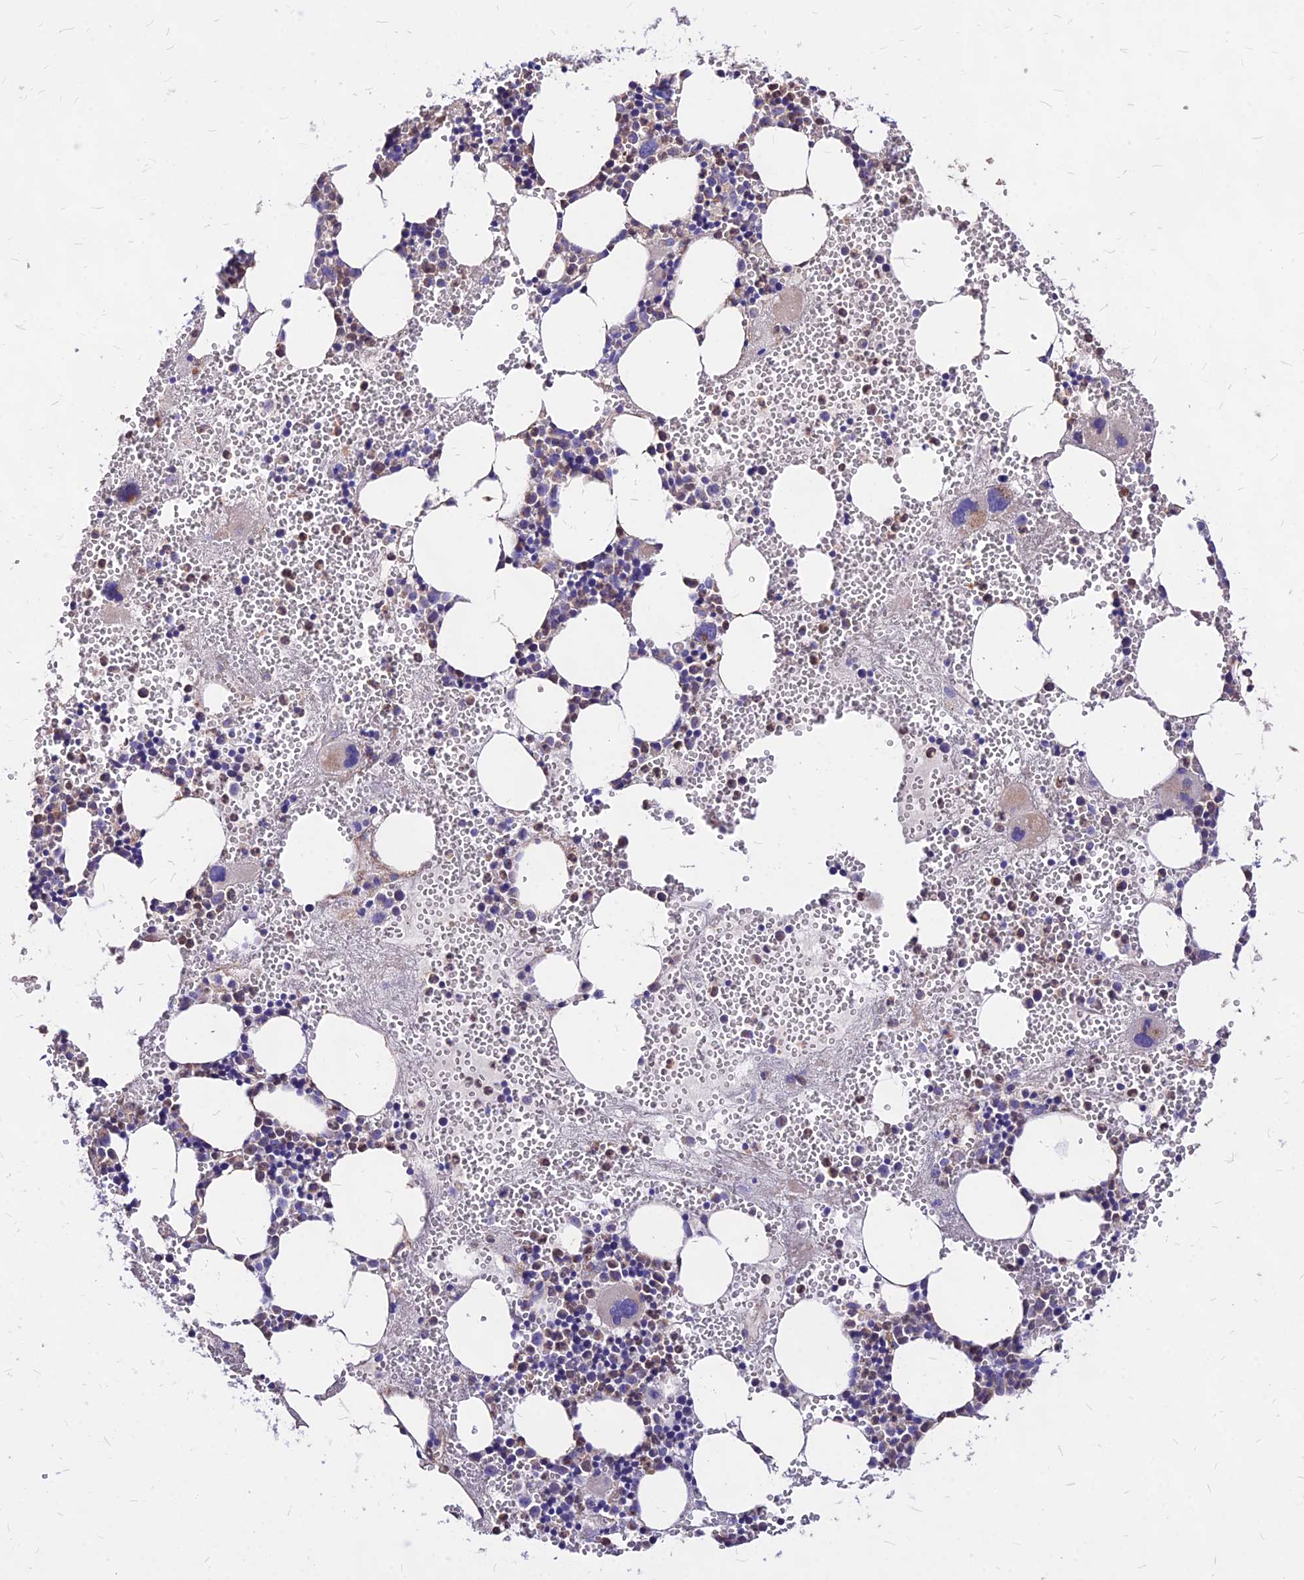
{"staining": {"intensity": "moderate", "quantity": "<25%", "location": "cytoplasmic/membranous"}, "tissue": "bone marrow", "cell_type": "Hematopoietic cells", "image_type": "normal", "snomed": [{"axis": "morphology", "description": "Normal tissue, NOS"}, {"axis": "morphology", "description": "Inflammation, NOS"}, {"axis": "topography", "description": "Bone marrow"}], "caption": "Approximately <25% of hematopoietic cells in benign bone marrow exhibit moderate cytoplasmic/membranous protein expression as visualized by brown immunohistochemical staining.", "gene": "MRPL3", "patient": {"sex": "female", "age": 76}}